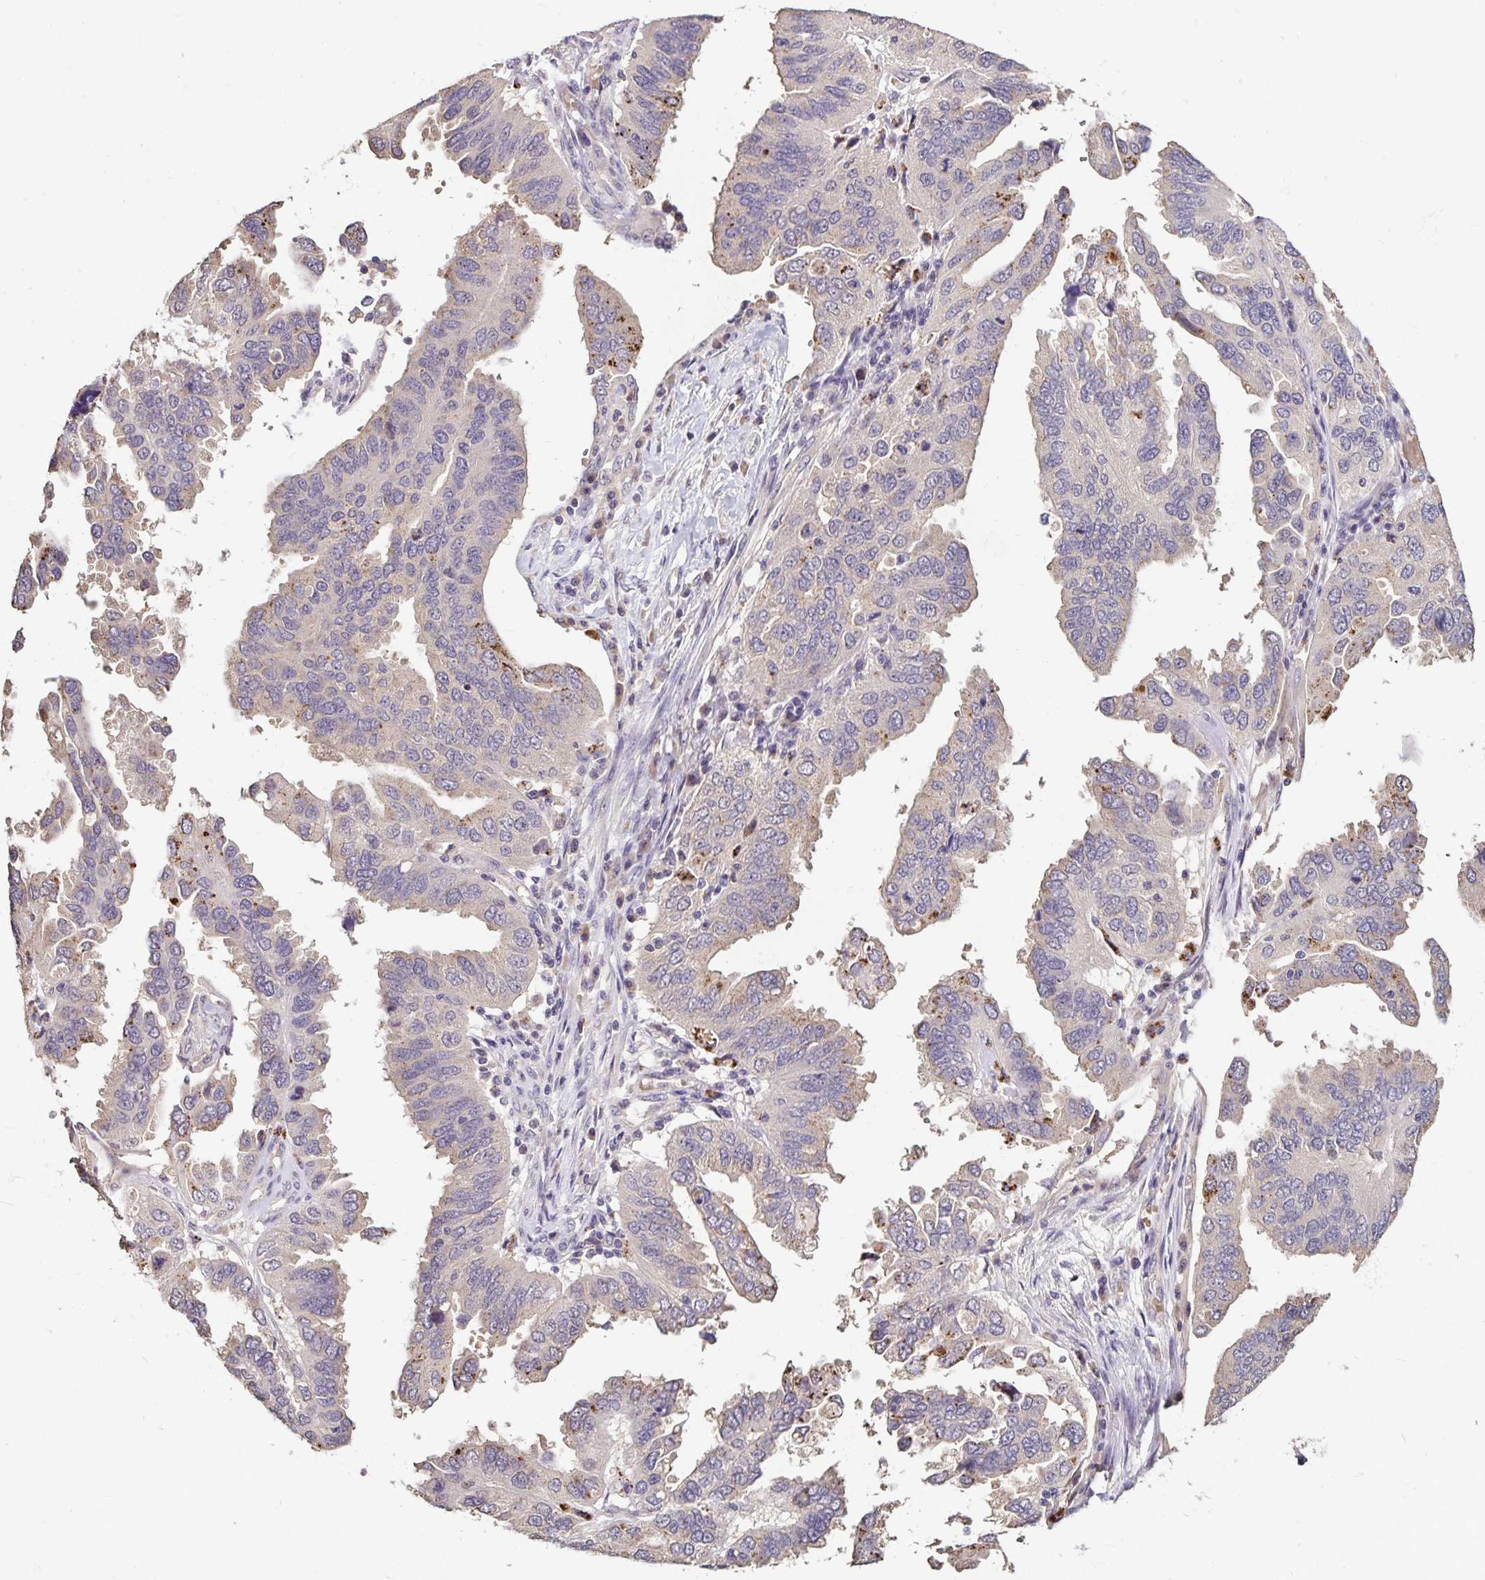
{"staining": {"intensity": "moderate", "quantity": "<25%", "location": "cytoplasmic/membranous"}, "tissue": "ovarian cancer", "cell_type": "Tumor cells", "image_type": "cancer", "snomed": [{"axis": "morphology", "description": "Cystadenocarcinoma, serous, NOS"}, {"axis": "topography", "description": "Ovary"}], "caption": "IHC (DAB (3,3'-diaminobenzidine)) staining of ovarian cancer reveals moderate cytoplasmic/membranous protein expression in approximately <25% of tumor cells.", "gene": "EMC10", "patient": {"sex": "female", "age": 79}}